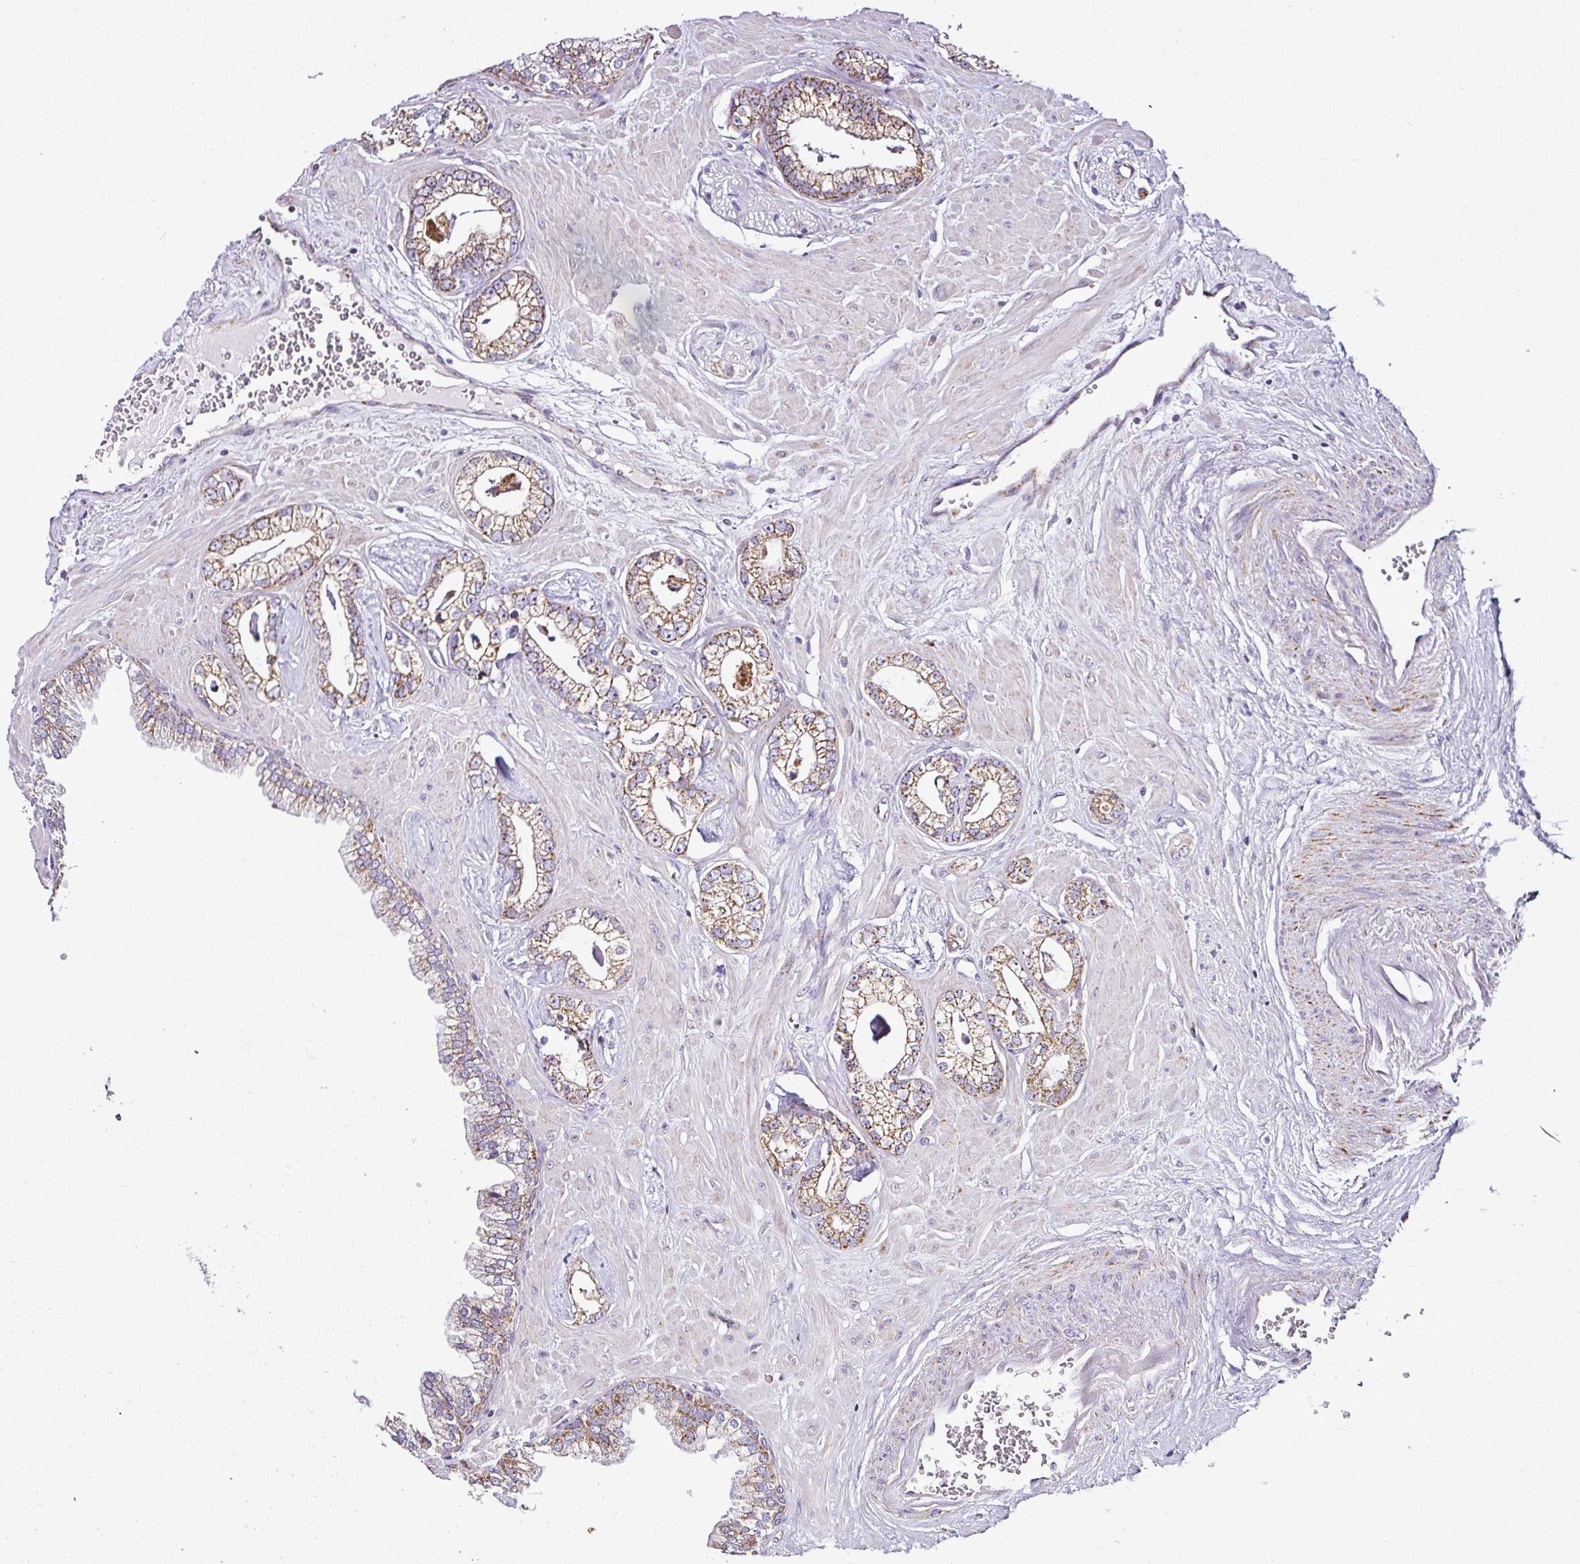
{"staining": {"intensity": "moderate", "quantity": ">75%", "location": "cytoplasmic/membranous"}, "tissue": "prostate cancer", "cell_type": "Tumor cells", "image_type": "cancer", "snomed": [{"axis": "morphology", "description": "Adenocarcinoma, Low grade"}, {"axis": "topography", "description": "Prostate"}], "caption": "This histopathology image reveals immunohistochemistry staining of adenocarcinoma (low-grade) (prostate), with medium moderate cytoplasmic/membranous expression in approximately >75% of tumor cells.", "gene": "DPAGT1", "patient": {"sex": "male", "age": 60}}